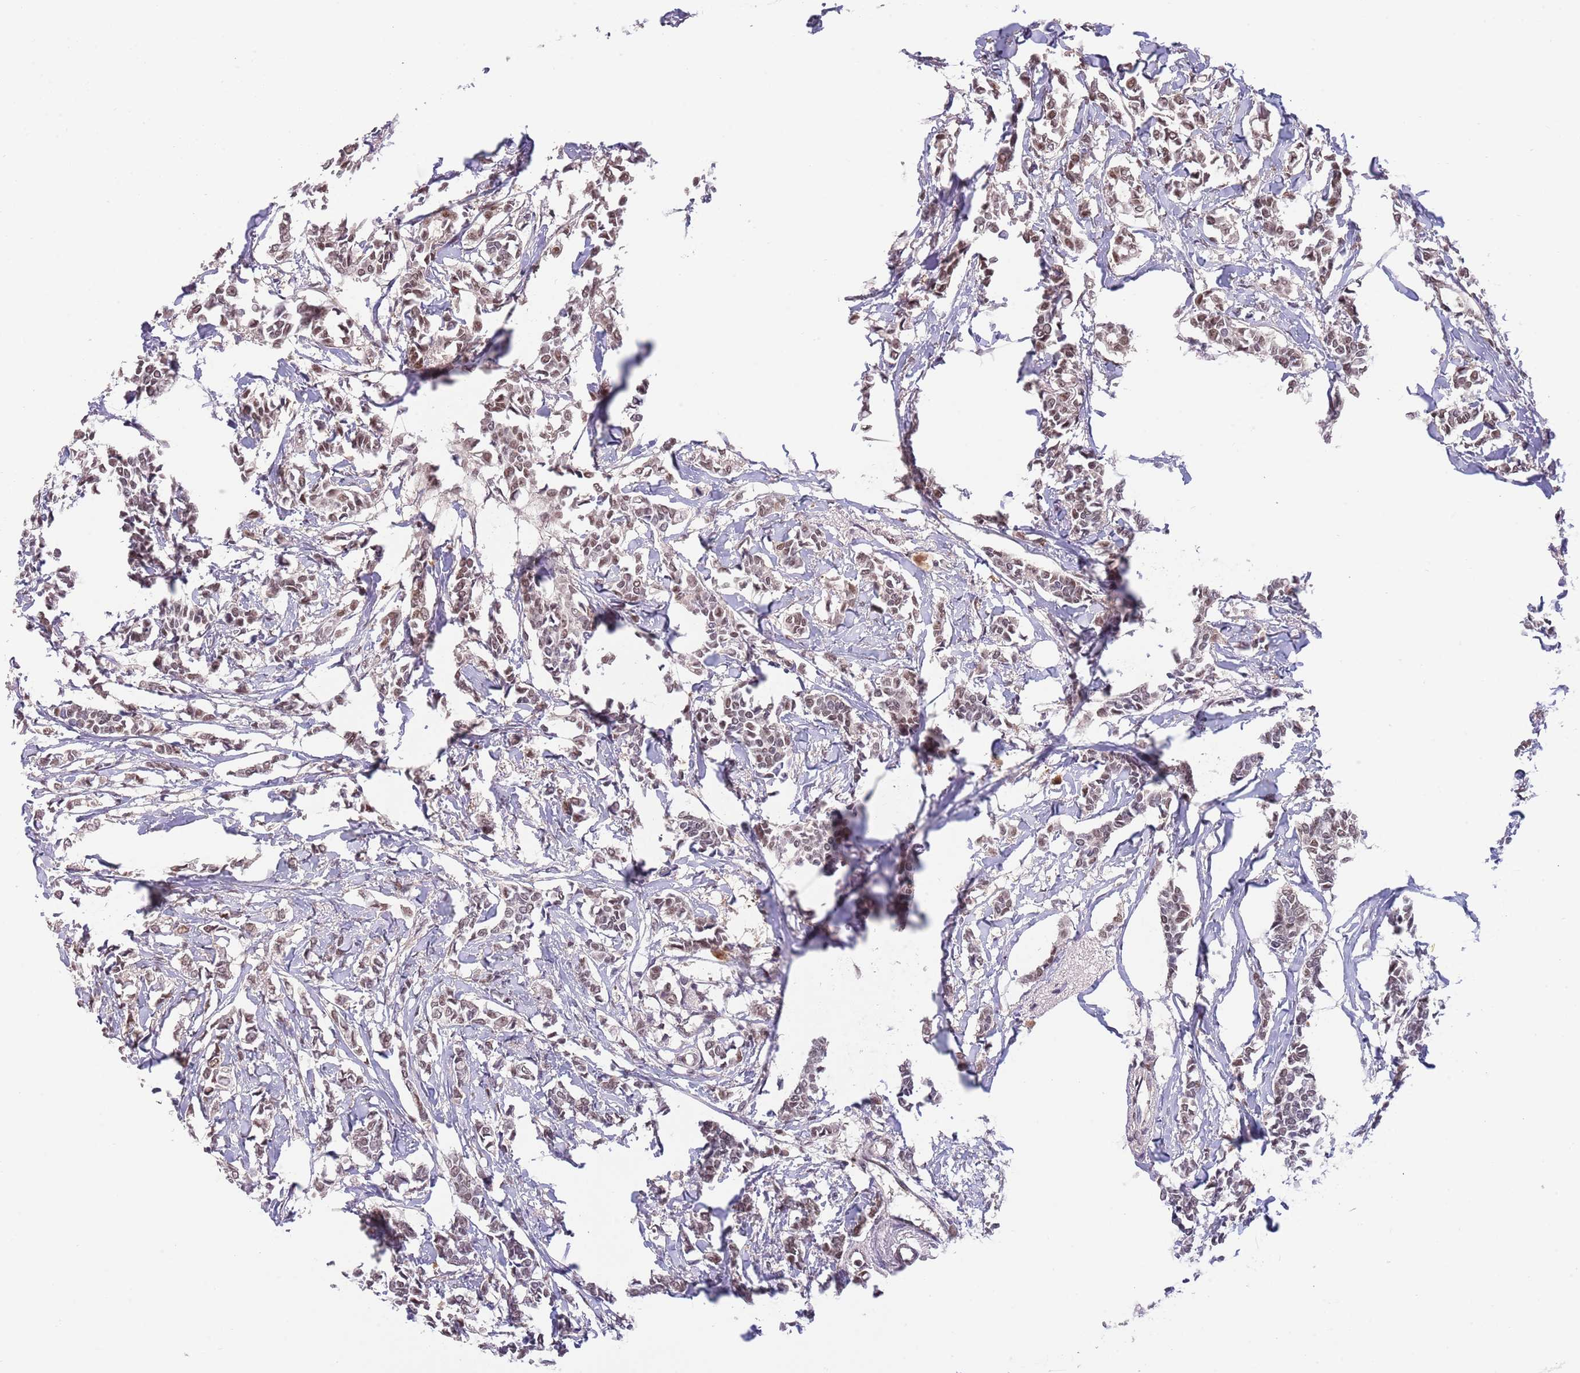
{"staining": {"intensity": "moderate", "quantity": ">75%", "location": "nuclear"}, "tissue": "breast cancer", "cell_type": "Tumor cells", "image_type": "cancer", "snomed": [{"axis": "morphology", "description": "Duct carcinoma"}, {"axis": "topography", "description": "Breast"}], "caption": "The immunohistochemical stain highlights moderate nuclear positivity in tumor cells of breast cancer (infiltrating ductal carcinoma) tissue. Using DAB (brown) and hematoxylin (blue) stains, captured at high magnification using brightfield microscopy.", "gene": "ZBTB7A", "patient": {"sex": "female", "age": 41}}